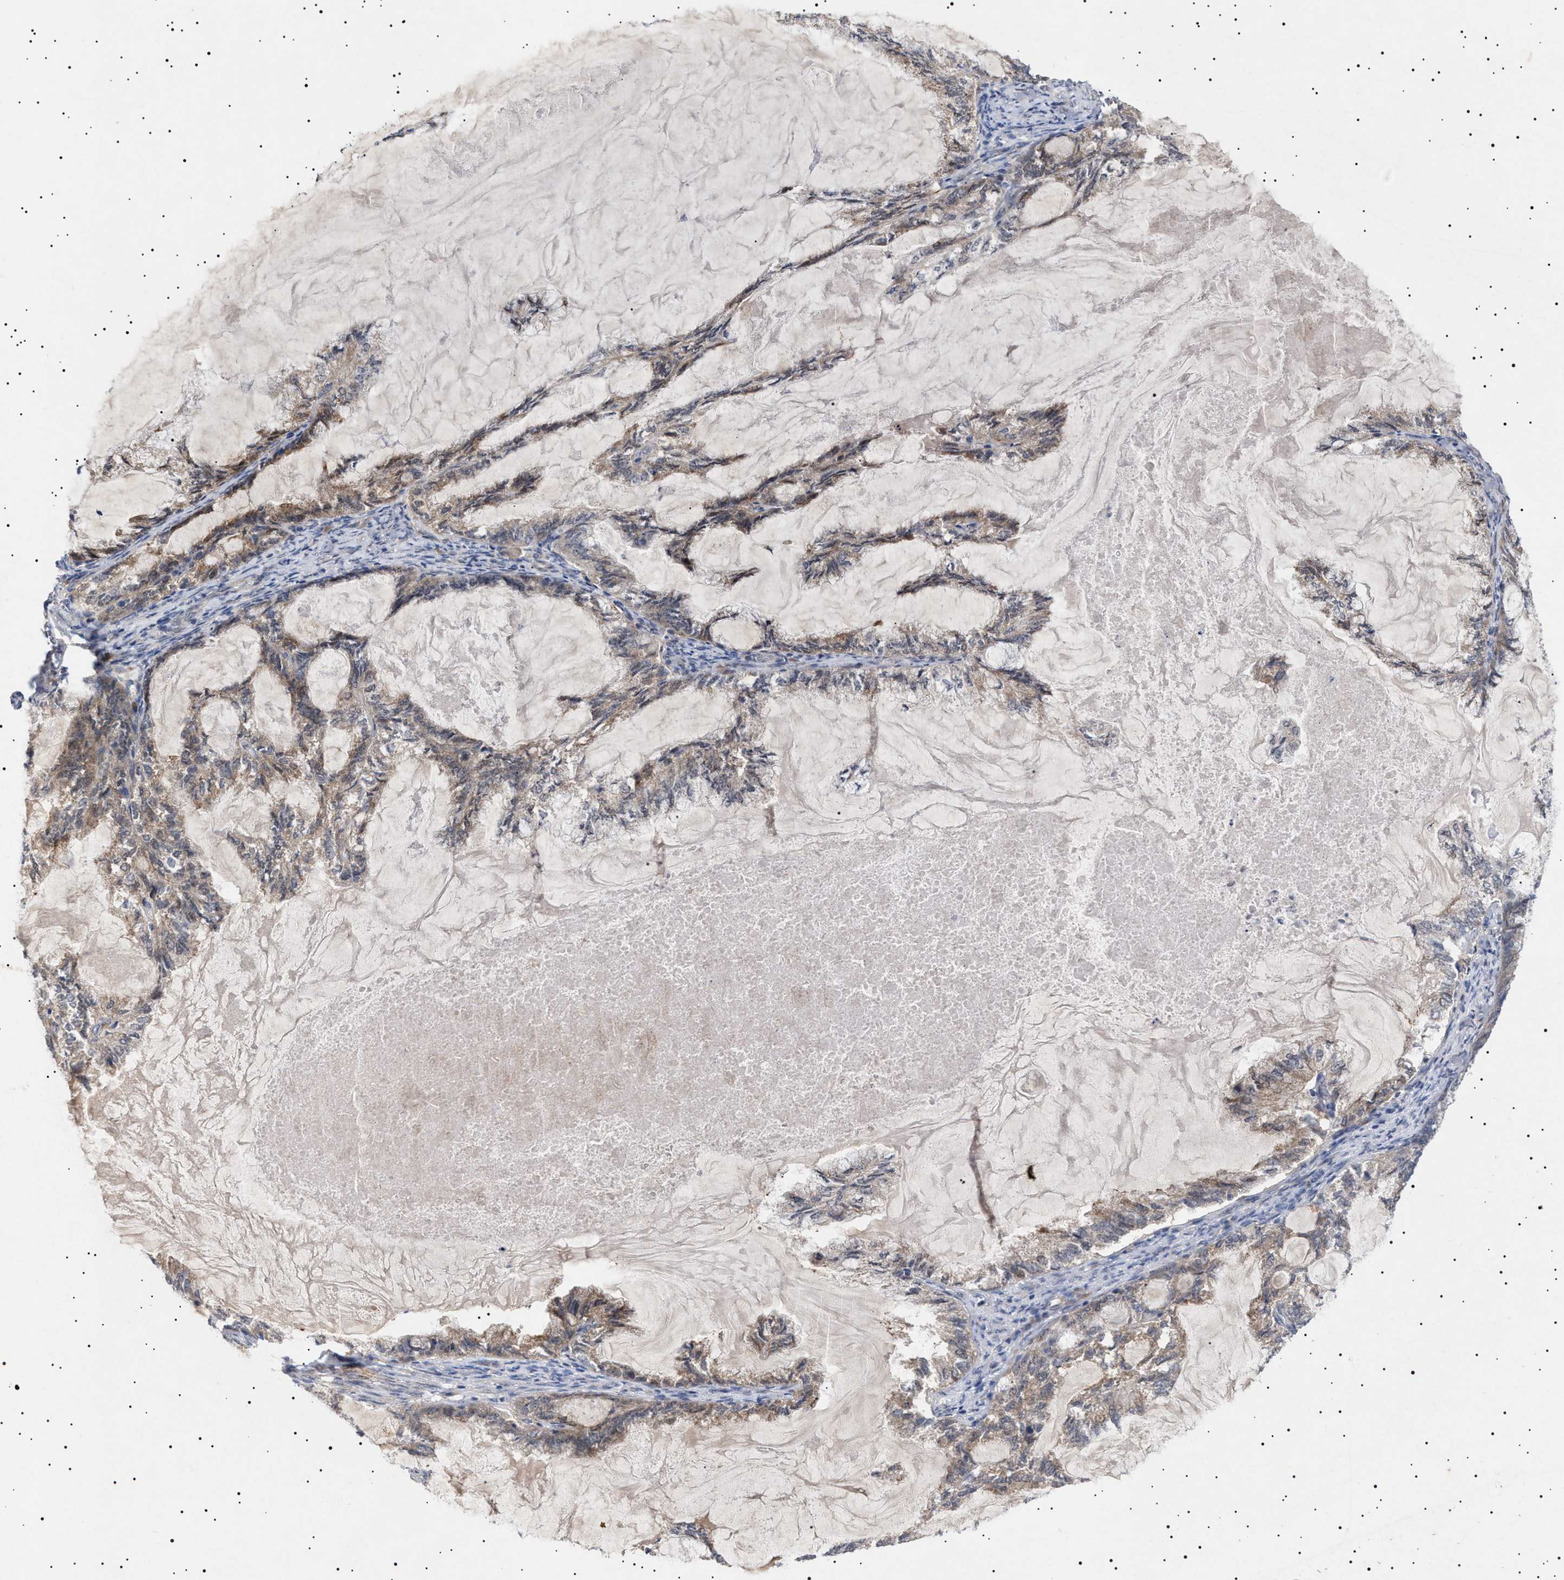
{"staining": {"intensity": "weak", "quantity": ">75%", "location": "cytoplasmic/membranous"}, "tissue": "endometrial cancer", "cell_type": "Tumor cells", "image_type": "cancer", "snomed": [{"axis": "morphology", "description": "Adenocarcinoma, NOS"}, {"axis": "topography", "description": "Endometrium"}], "caption": "Weak cytoplasmic/membranous protein staining is present in approximately >75% of tumor cells in endometrial cancer. The staining was performed using DAB (3,3'-diaminobenzidine) to visualize the protein expression in brown, while the nuclei were stained in blue with hematoxylin (Magnification: 20x).", "gene": "NPLOC4", "patient": {"sex": "female", "age": 86}}